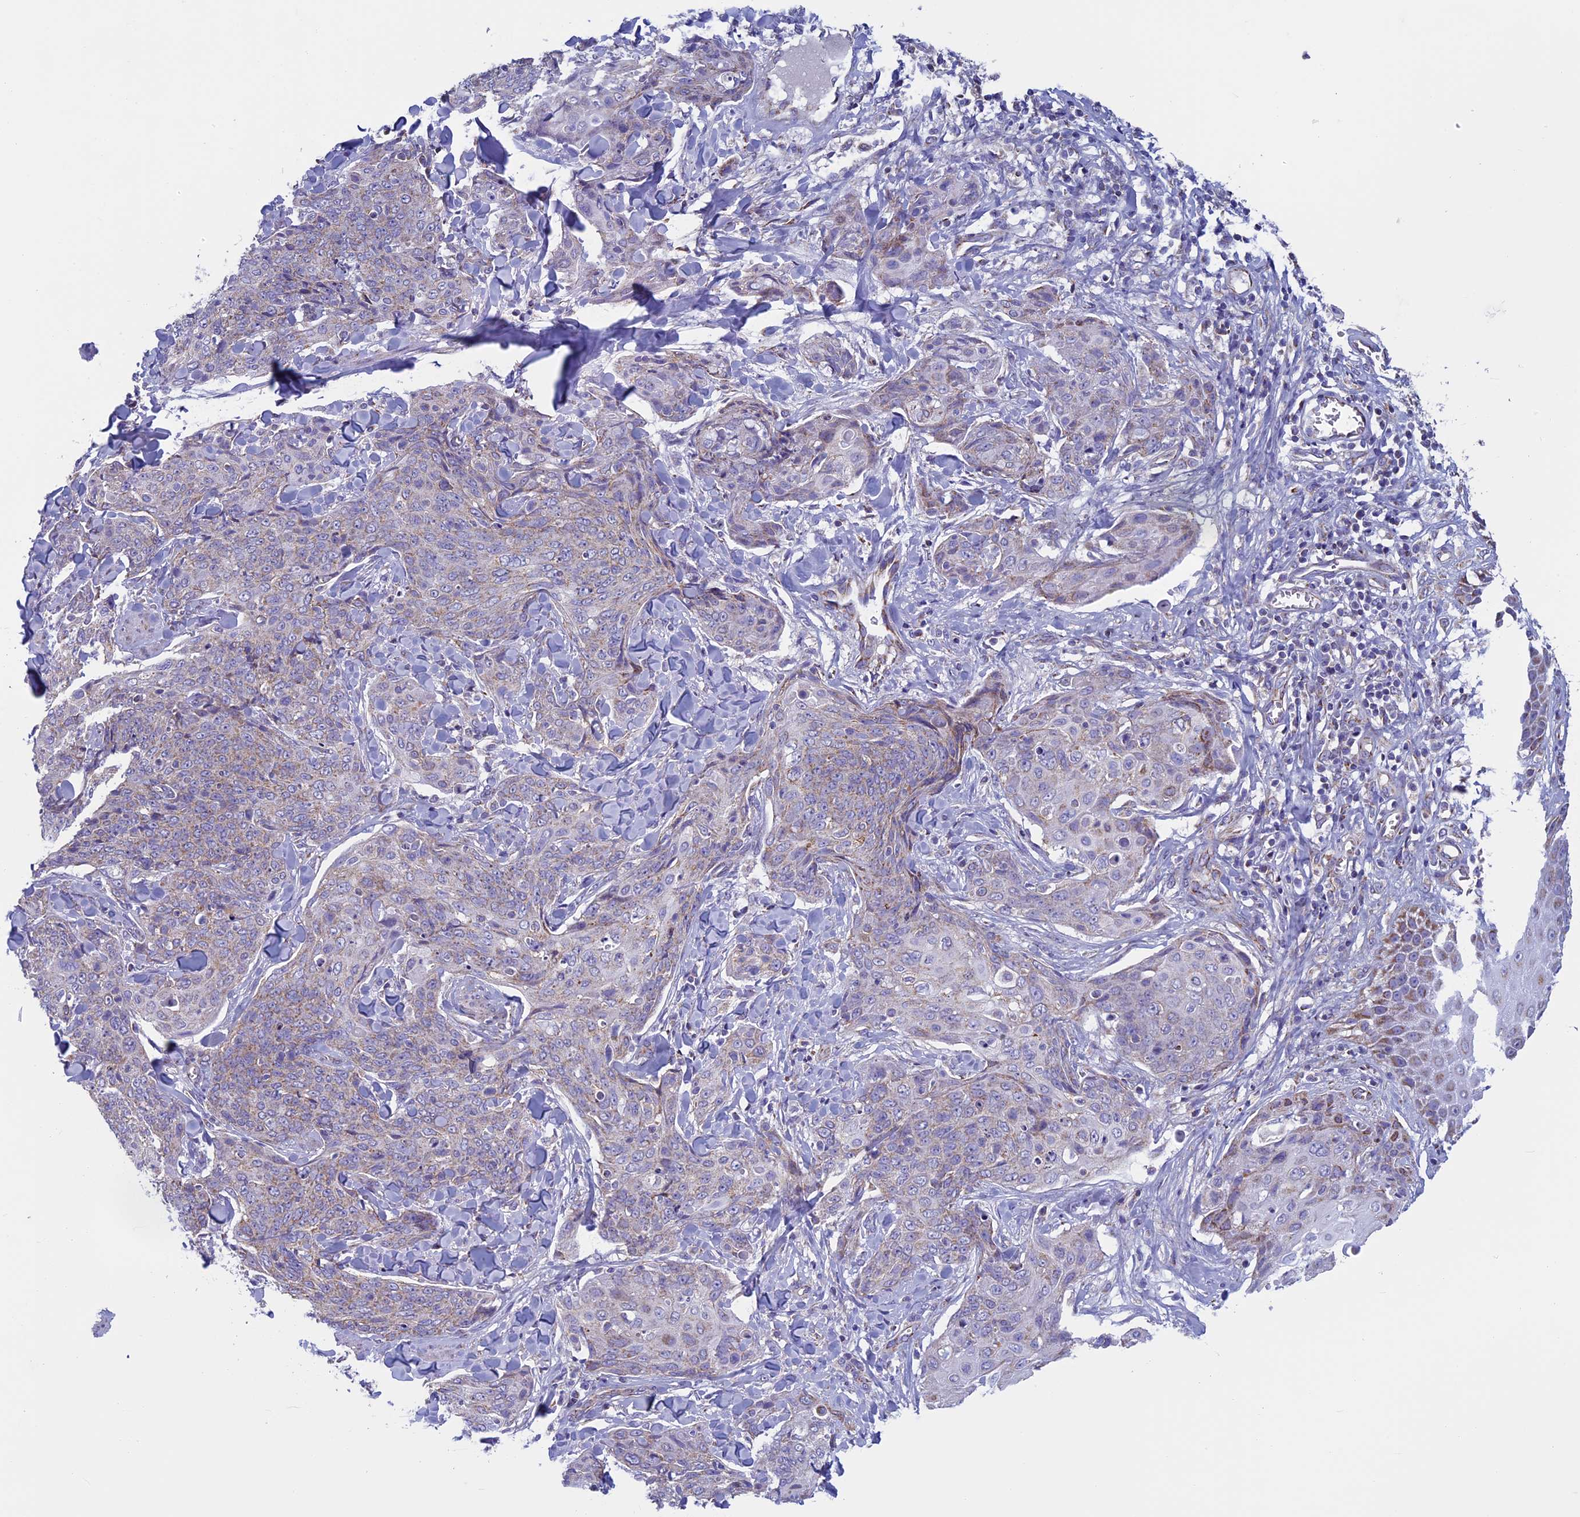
{"staining": {"intensity": "weak", "quantity": "25%-75%", "location": "cytoplasmic/membranous"}, "tissue": "skin cancer", "cell_type": "Tumor cells", "image_type": "cancer", "snomed": [{"axis": "morphology", "description": "Squamous cell carcinoma, NOS"}, {"axis": "topography", "description": "Skin"}, {"axis": "topography", "description": "Vulva"}], "caption": "Immunohistochemical staining of skin cancer reveals low levels of weak cytoplasmic/membranous protein staining in about 25%-75% of tumor cells. (IHC, brightfield microscopy, high magnification).", "gene": "MFSD12", "patient": {"sex": "female", "age": 85}}